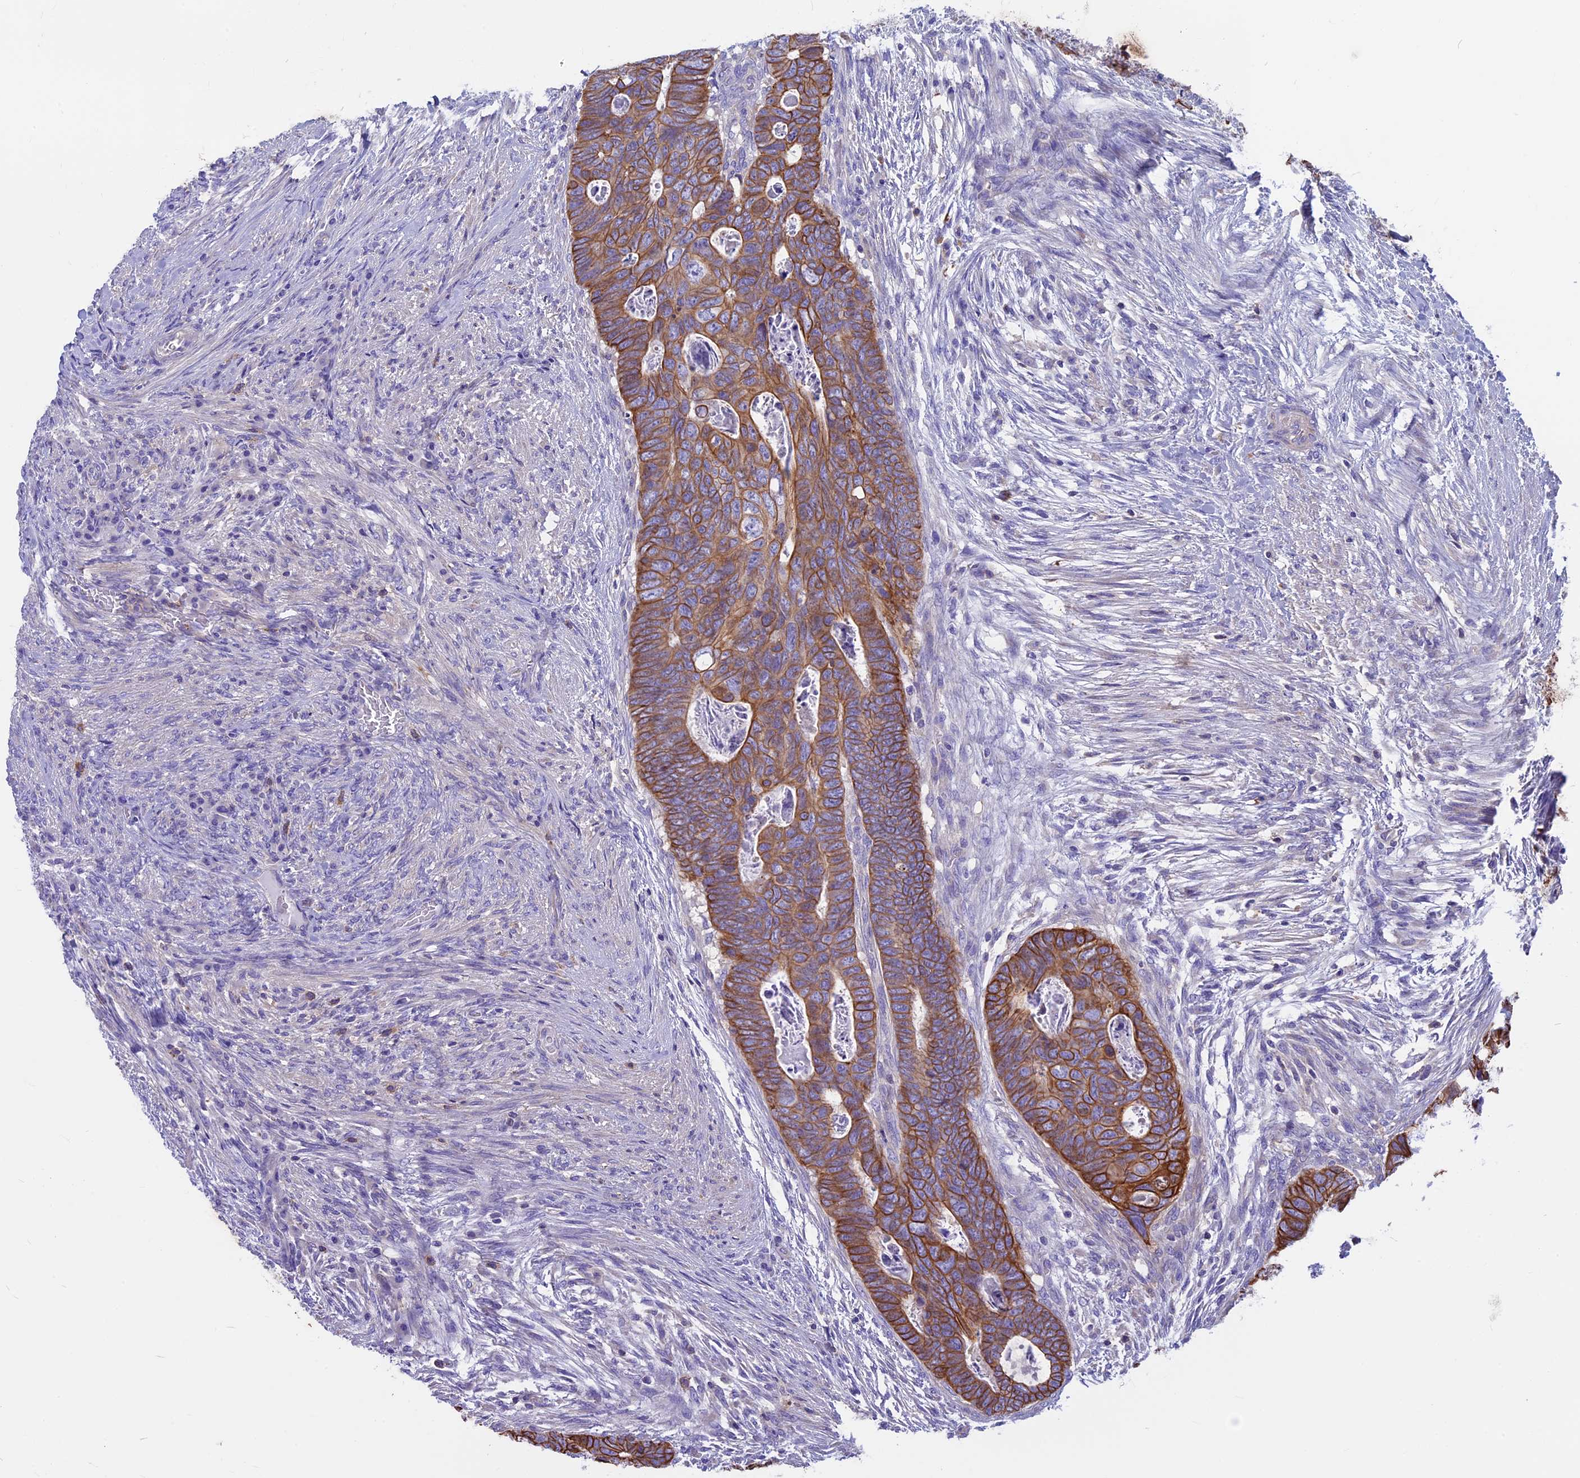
{"staining": {"intensity": "strong", "quantity": ">75%", "location": "cytoplasmic/membranous"}, "tissue": "colorectal cancer", "cell_type": "Tumor cells", "image_type": "cancer", "snomed": [{"axis": "morphology", "description": "Adenocarcinoma, NOS"}, {"axis": "topography", "description": "Rectum"}], "caption": "Human colorectal cancer stained with a brown dye shows strong cytoplasmic/membranous positive expression in approximately >75% of tumor cells.", "gene": "CDAN1", "patient": {"sex": "female", "age": 78}}